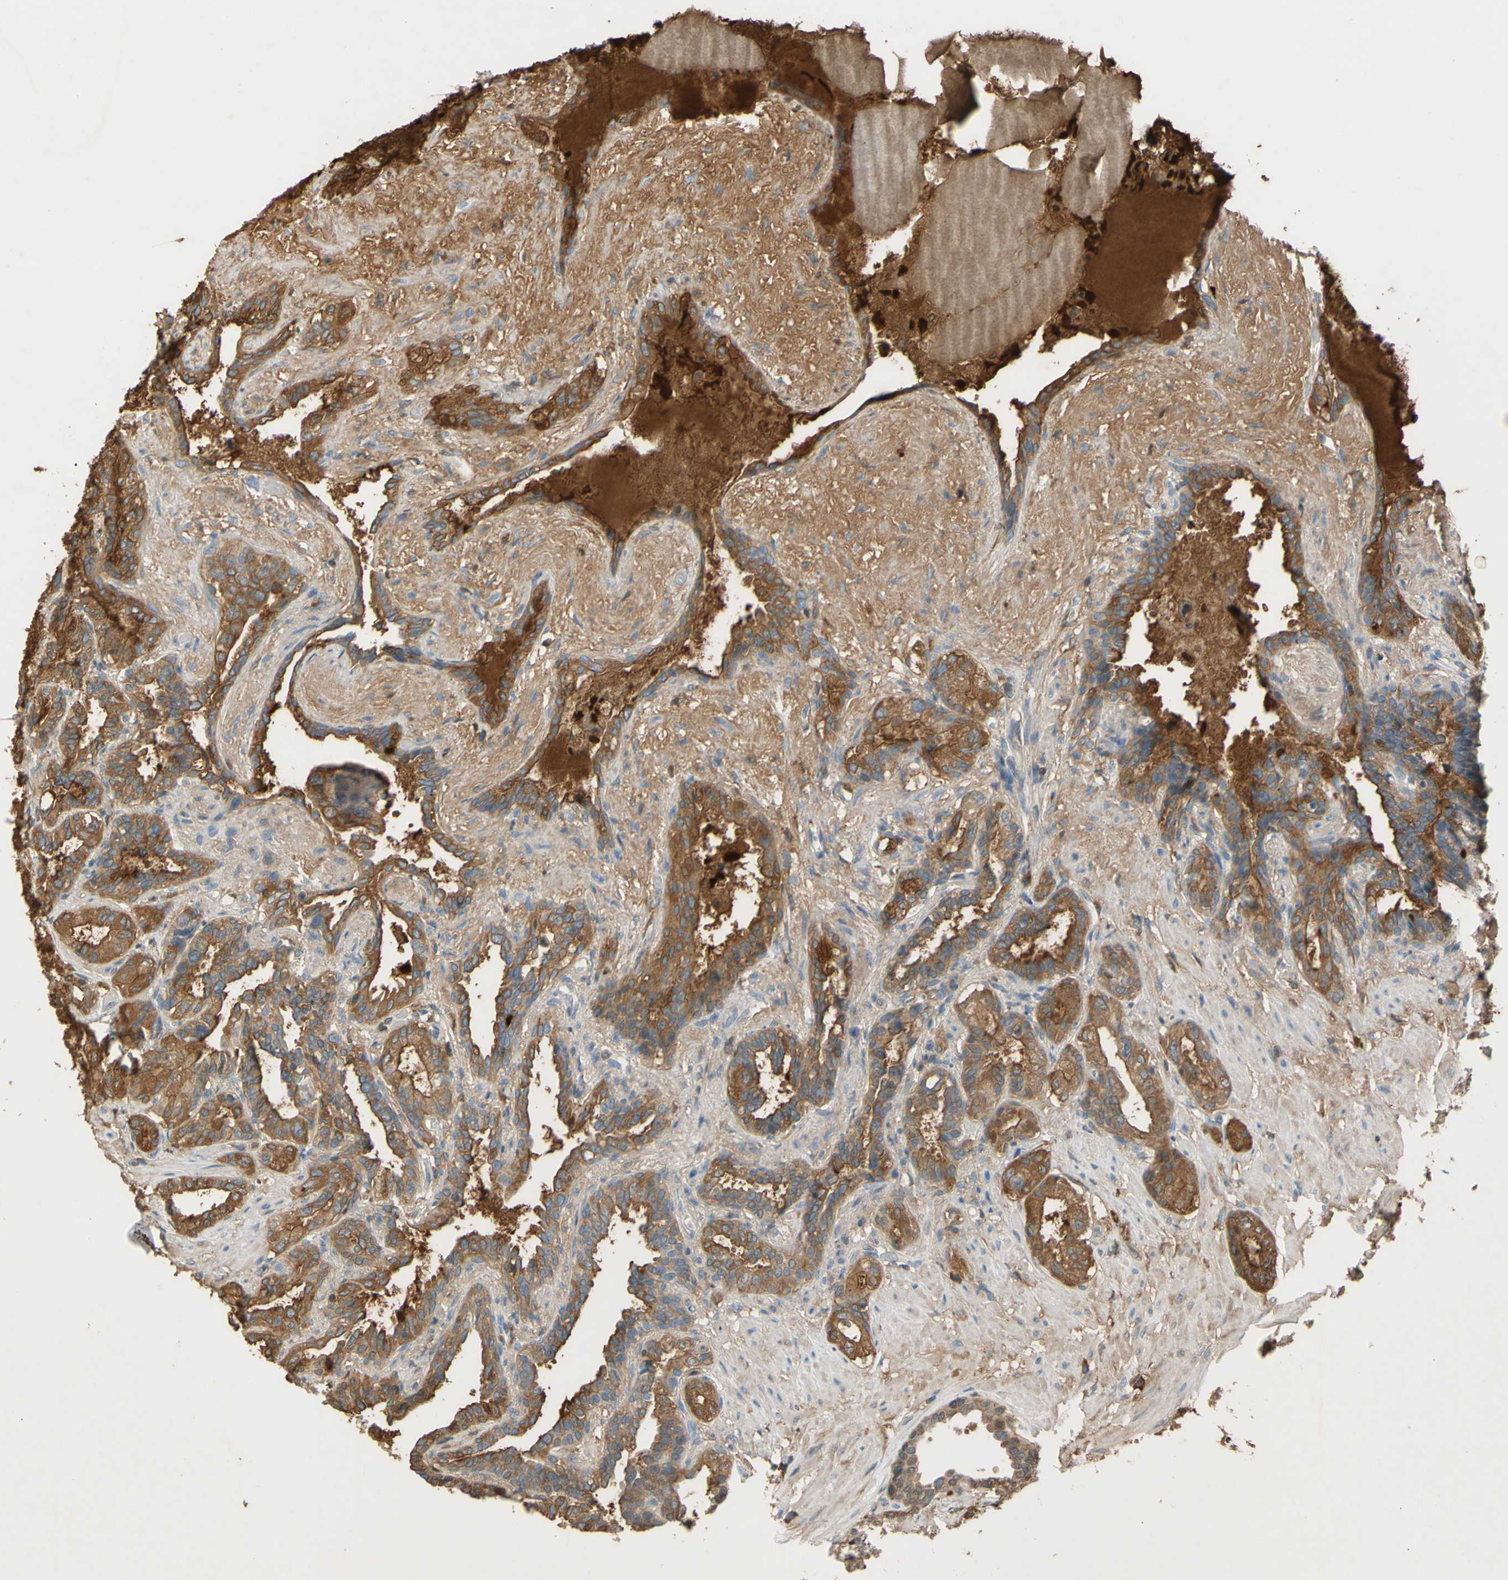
{"staining": {"intensity": "moderate", "quantity": "25%-75%", "location": "cytoplasmic/membranous"}, "tissue": "seminal vesicle", "cell_type": "Glandular cells", "image_type": "normal", "snomed": [{"axis": "morphology", "description": "Normal tissue, NOS"}, {"axis": "topography", "description": "Seminal veicle"}], "caption": "The micrograph displays immunohistochemical staining of unremarkable seminal vesicle. There is moderate cytoplasmic/membranous expression is appreciated in about 25%-75% of glandular cells.", "gene": "TIMP2", "patient": {"sex": "male", "age": 61}}